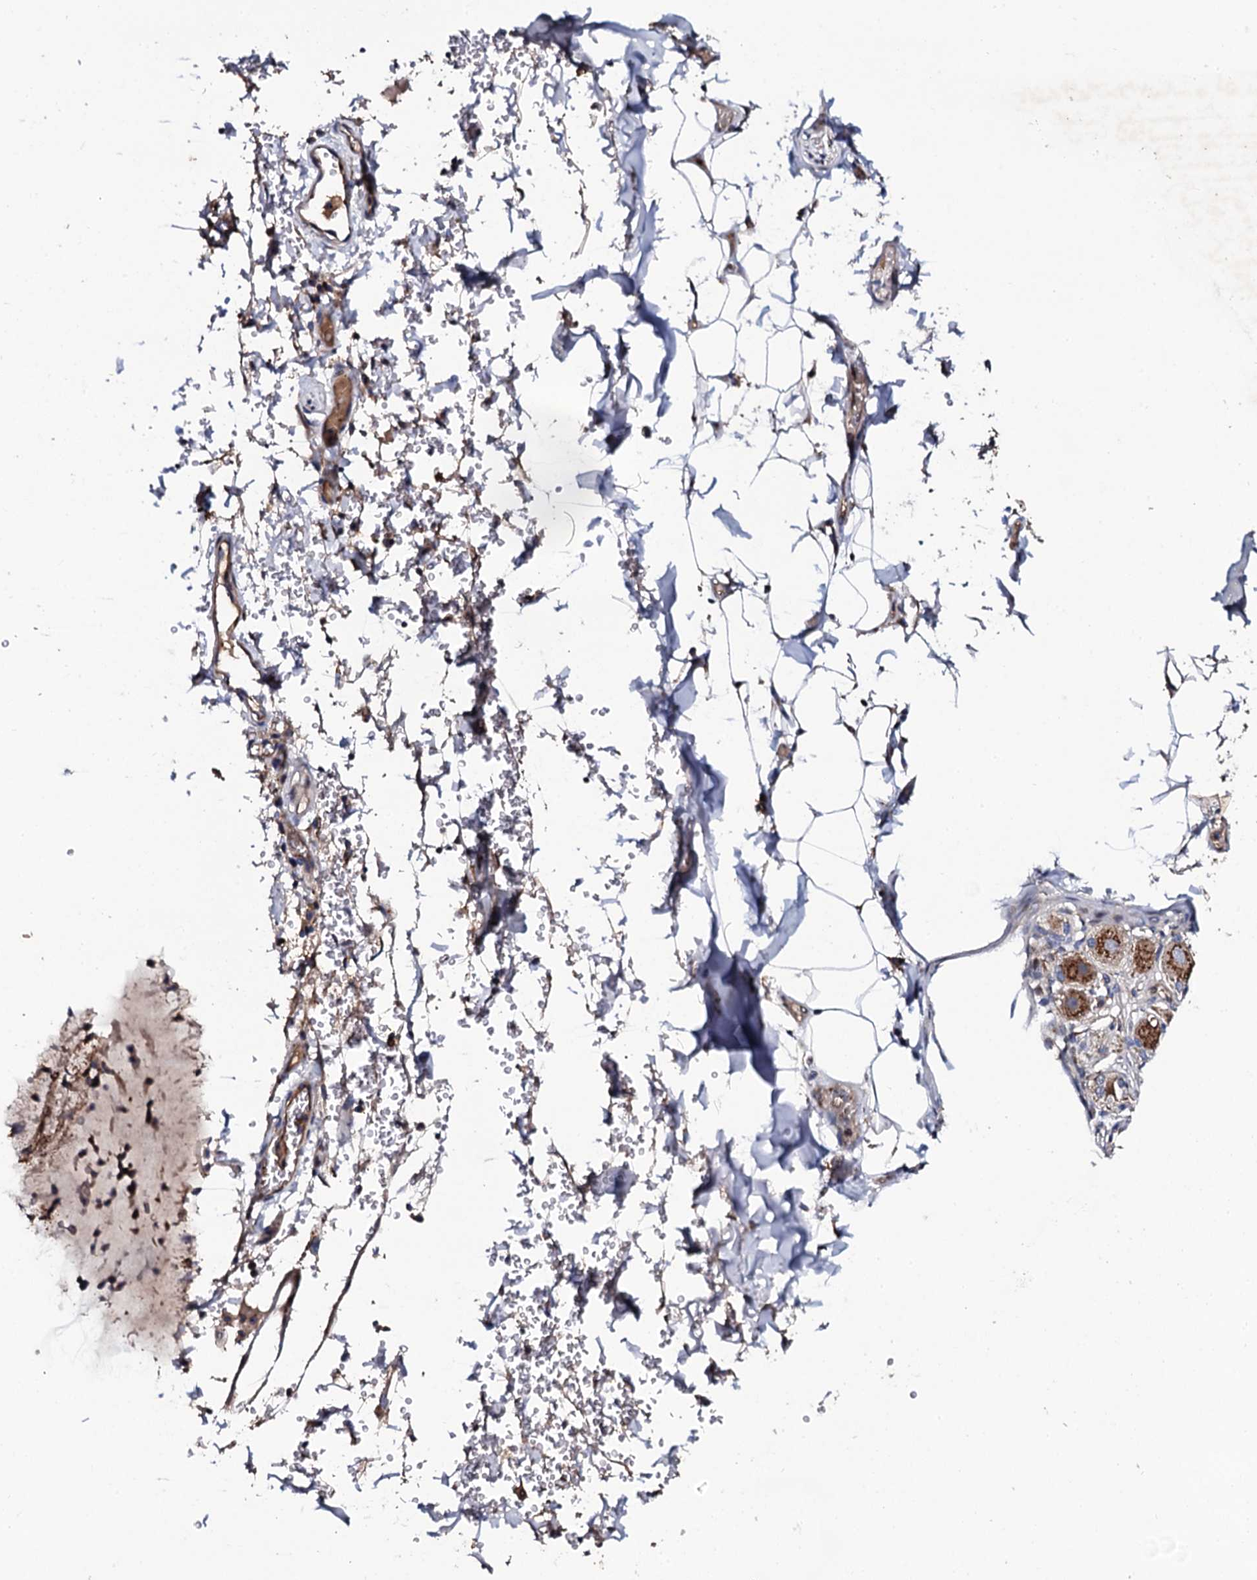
{"staining": {"intensity": "negative", "quantity": "none", "location": "none"}, "tissue": "adipose tissue", "cell_type": "Adipocytes", "image_type": "normal", "snomed": [{"axis": "morphology", "description": "Normal tissue, NOS"}, {"axis": "topography", "description": "Lymph node"}, {"axis": "topography", "description": "Cartilage tissue"}, {"axis": "topography", "description": "Bronchus"}], "caption": "IHC micrograph of benign adipose tissue: adipose tissue stained with DAB reveals no significant protein staining in adipocytes.", "gene": "PLET1", "patient": {"sex": "male", "age": 63}}